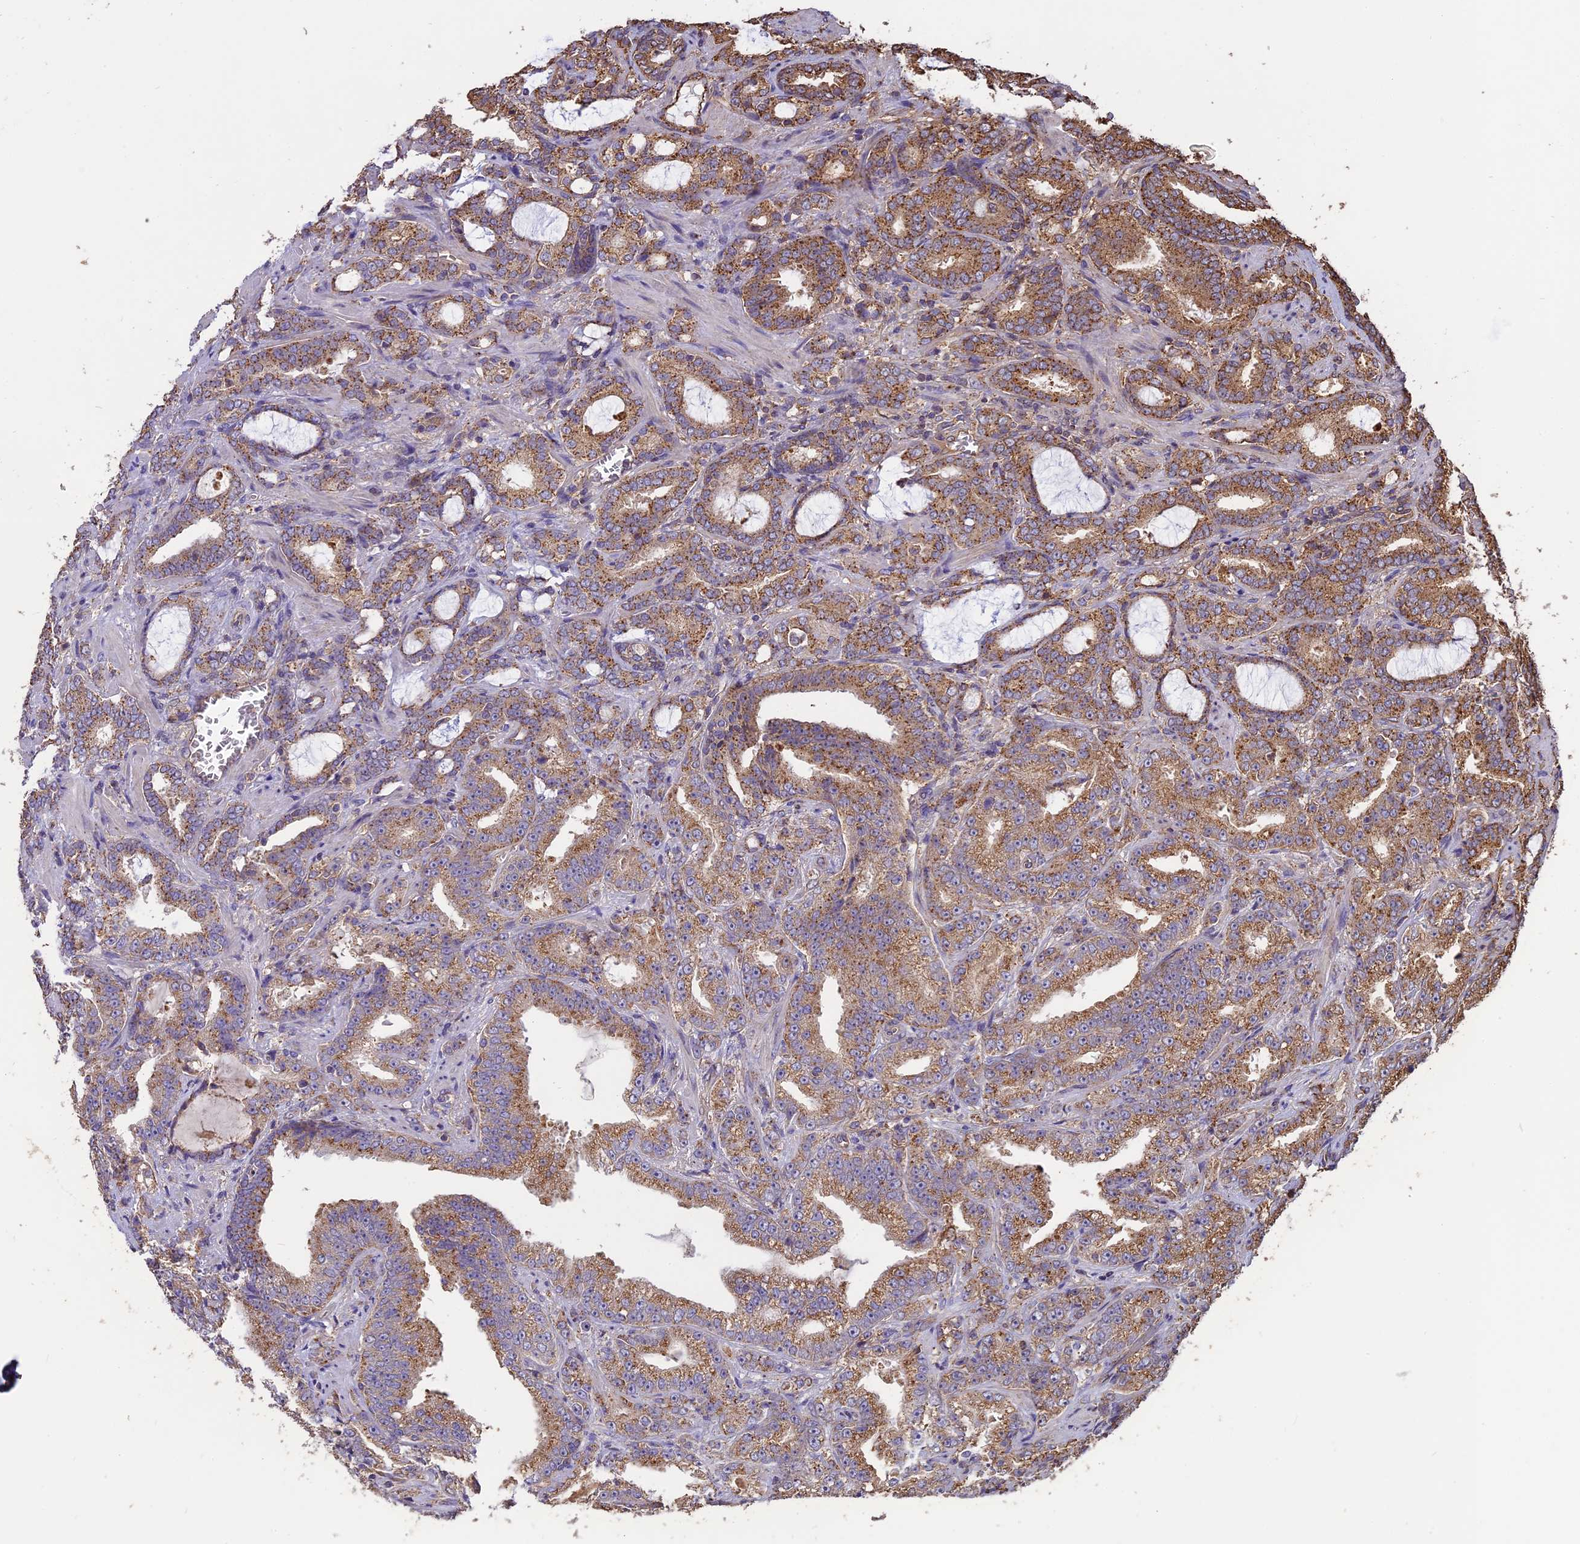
{"staining": {"intensity": "moderate", "quantity": "25%-75%", "location": "cytoplasmic/membranous"}, "tissue": "prostate cancer", "cell_type": "Tumor cells", "image_type": "cancer", "snomed": [{"axis": "morphology", "description": "Adenocarcinoma, High grade"}, {"axis": "topography", "description": "Prostate and seminal vesicle, NOS"}], "caption": "Immunohistochemical staining of prostate adenocarcinoma (high-grade) shows medium levels of moderate cytoplasmic/membranous staining in approximately 25%-75% of tumor cells.", "gene": "CHMP2A", "patient": {"sex": "male", "age": 67}}